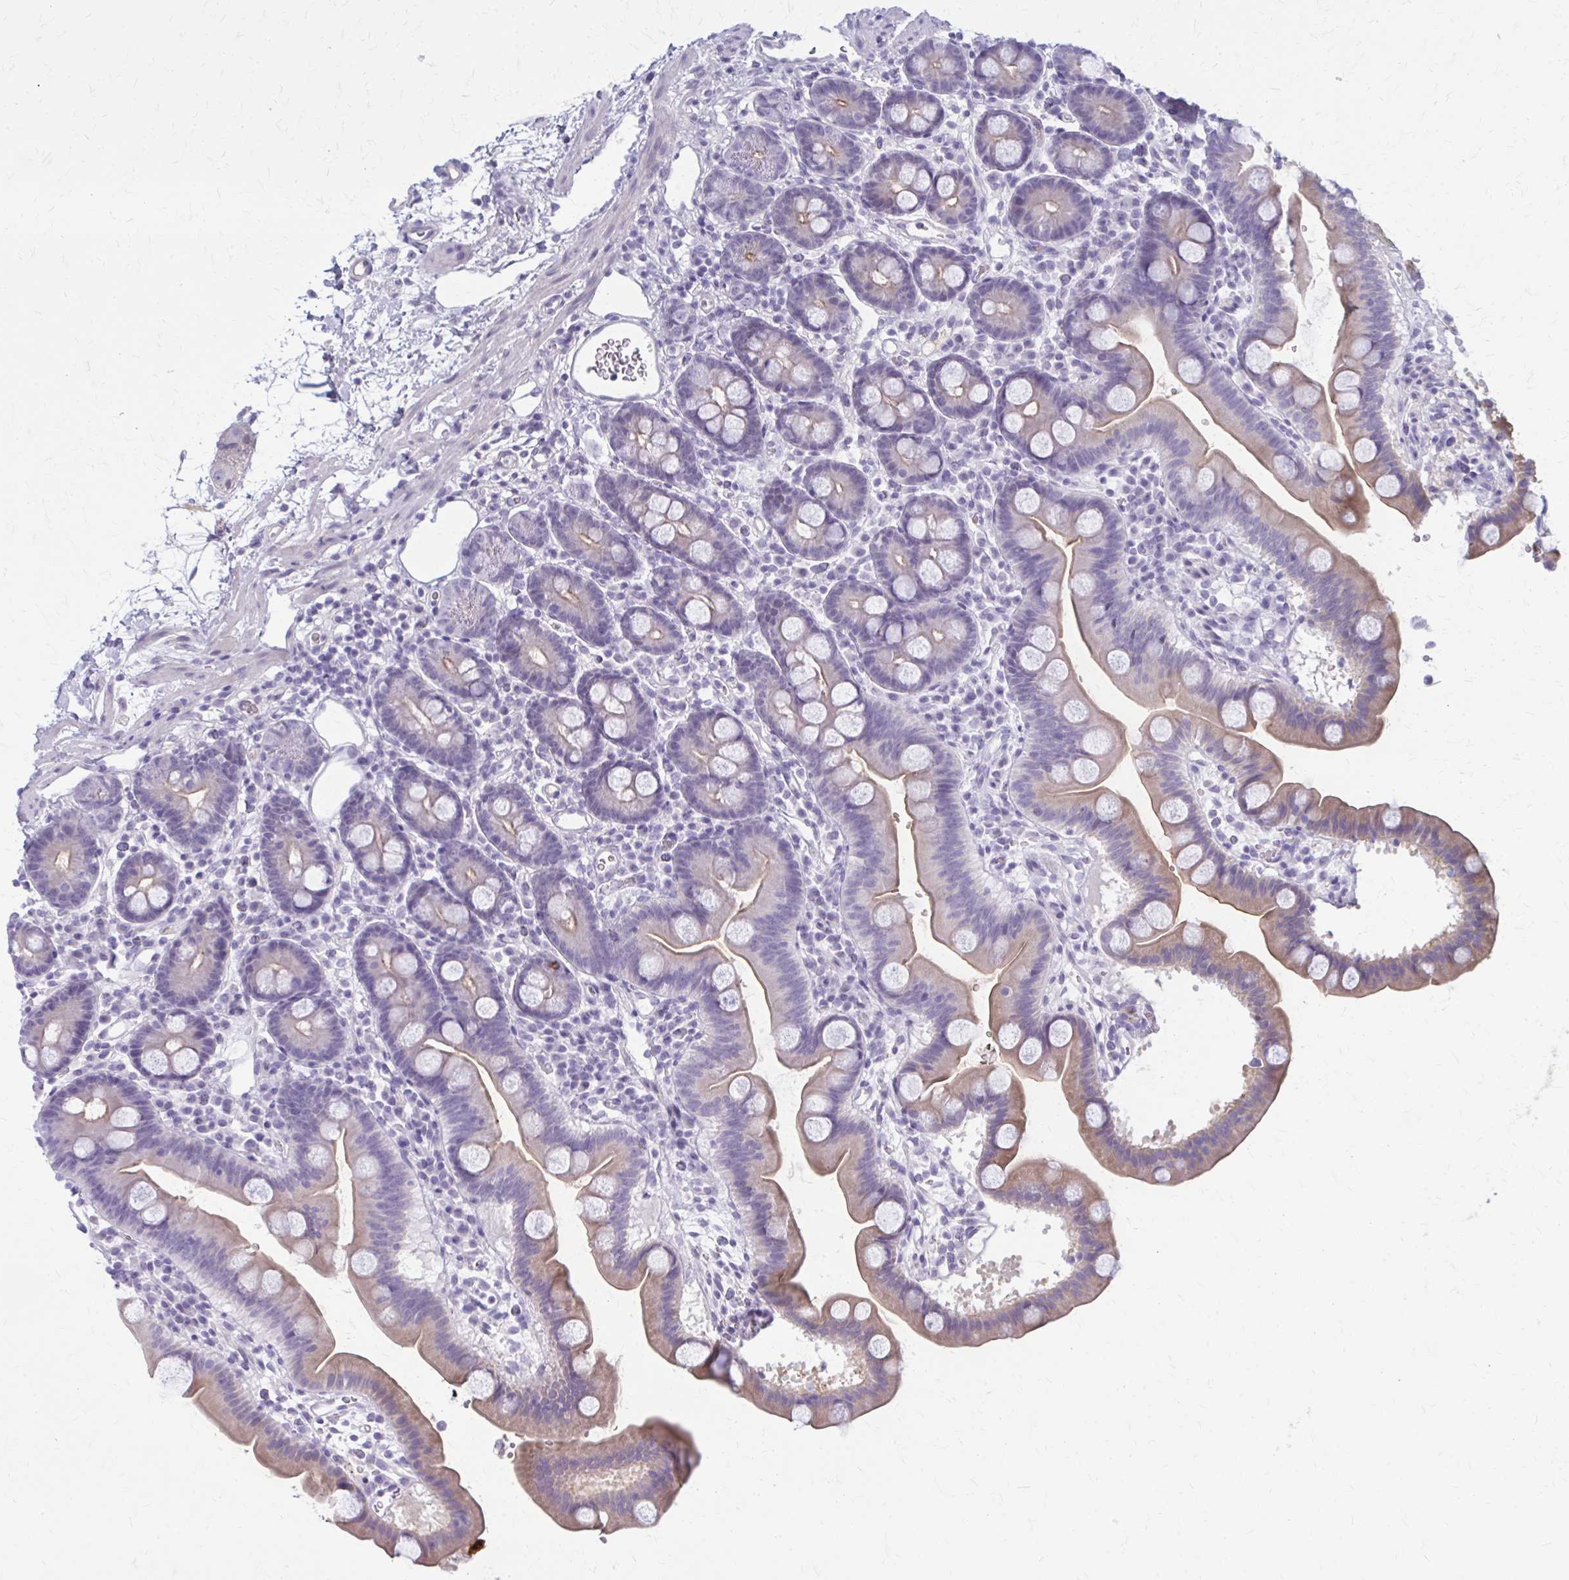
{"staining": {"intensity": "weak", "quantity": "25%-75%", "location": "cytoplasmic/membranous"}, "tissue": "duodenum", "cell_type": "Glandular cells", "image_type": "normal", "snomed": [{"axis": "morphology", "description": "Normal tissue, NOS"}, {"axis": "topography", "description": "Duodenum"}], "caption": "Immunohistochemistry of benign human duodenum exhibits low levels of weak cytoplasmic/membranous expression in approximately 25%-75% of glandular cells. (DAB = brown stain, brightfield microscopy at high magnification).", "gene": "SERPIND1", "patient": {"sex": "male", "age": 59}}